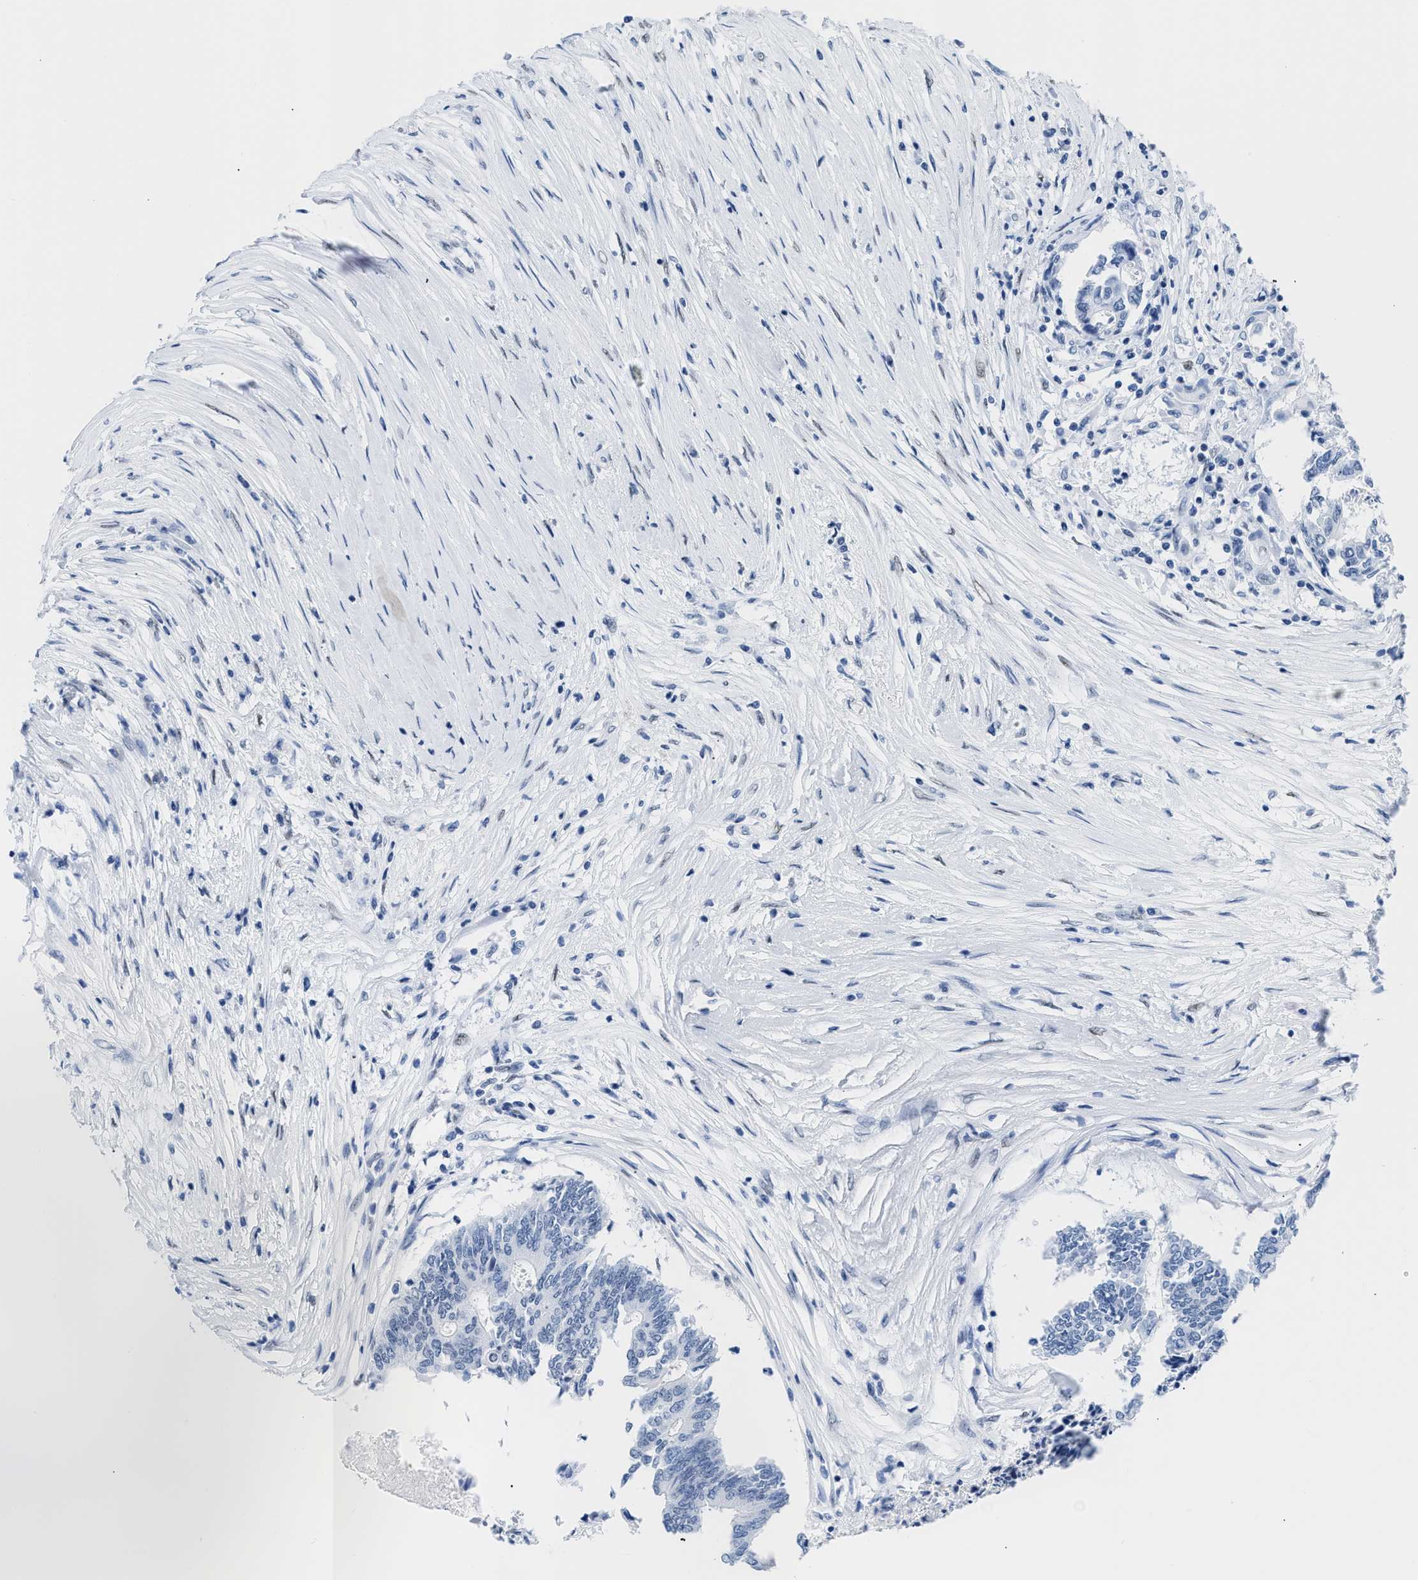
{"staining": {"intensity": "negative", "quantity": "none", "location": "none"}, "tissue": "colorectal cancer", "cell_type": "Tumor cells", "image_type": "cancer", "snomed": [{"axis": "morphology", "description": "Adenocarcinoma, NOS"}, {"axis": "topography", "description": "Rectum"}], "caption": "Immunohistochemistry image of human adenocarcinoma (colorectal) stained for a protein (brown), which demonstrates no positivity in tumor cells.", "gene": "CTBP1", "patient": {"sex": "male", "age": 63}}